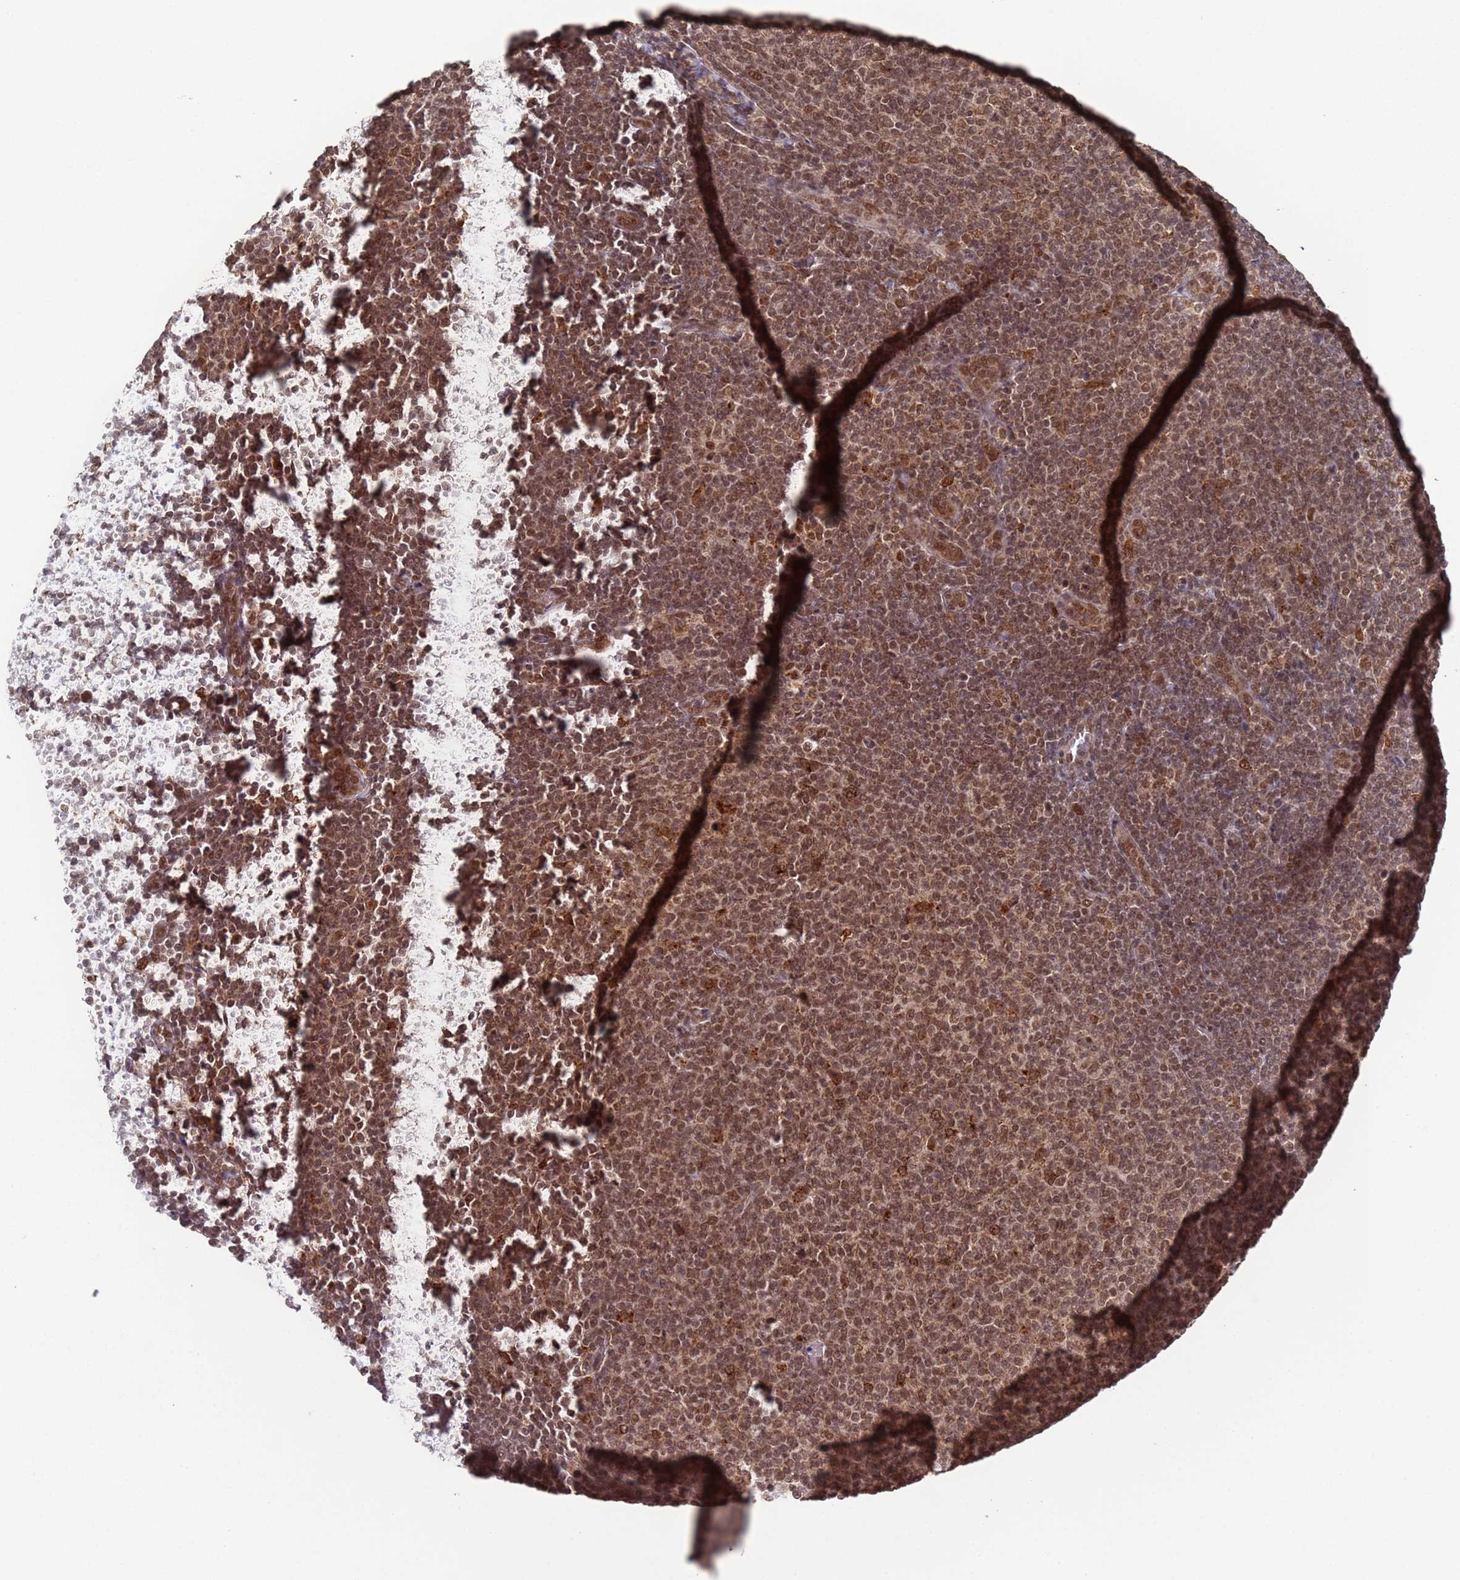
{"staining": {"intensity": "moderate", "quantity": ">75%", "location": "cytoplasmic/membranous,nuclear"}, "tissue": "lymphoma", "cell_type": "Tumor cells", "image_type": "cancer", "snomed": [{"axis": "morphology", "description": "Malignant lymphoma, non-Hodgkin's type, Low grade"}, {"axis": "topography", "description": "Lymph node"}], "caption": "Low-grade malignant lymphoma, non-Hodgkin's type was stained to show a protein in brown. There is medium levels of moderate cytoplasmic/membranous and nuclear expression in approximately >75% of tumor cells.", "gene": "FUBP3", "patient": {"sex": "male", "age": 66}}